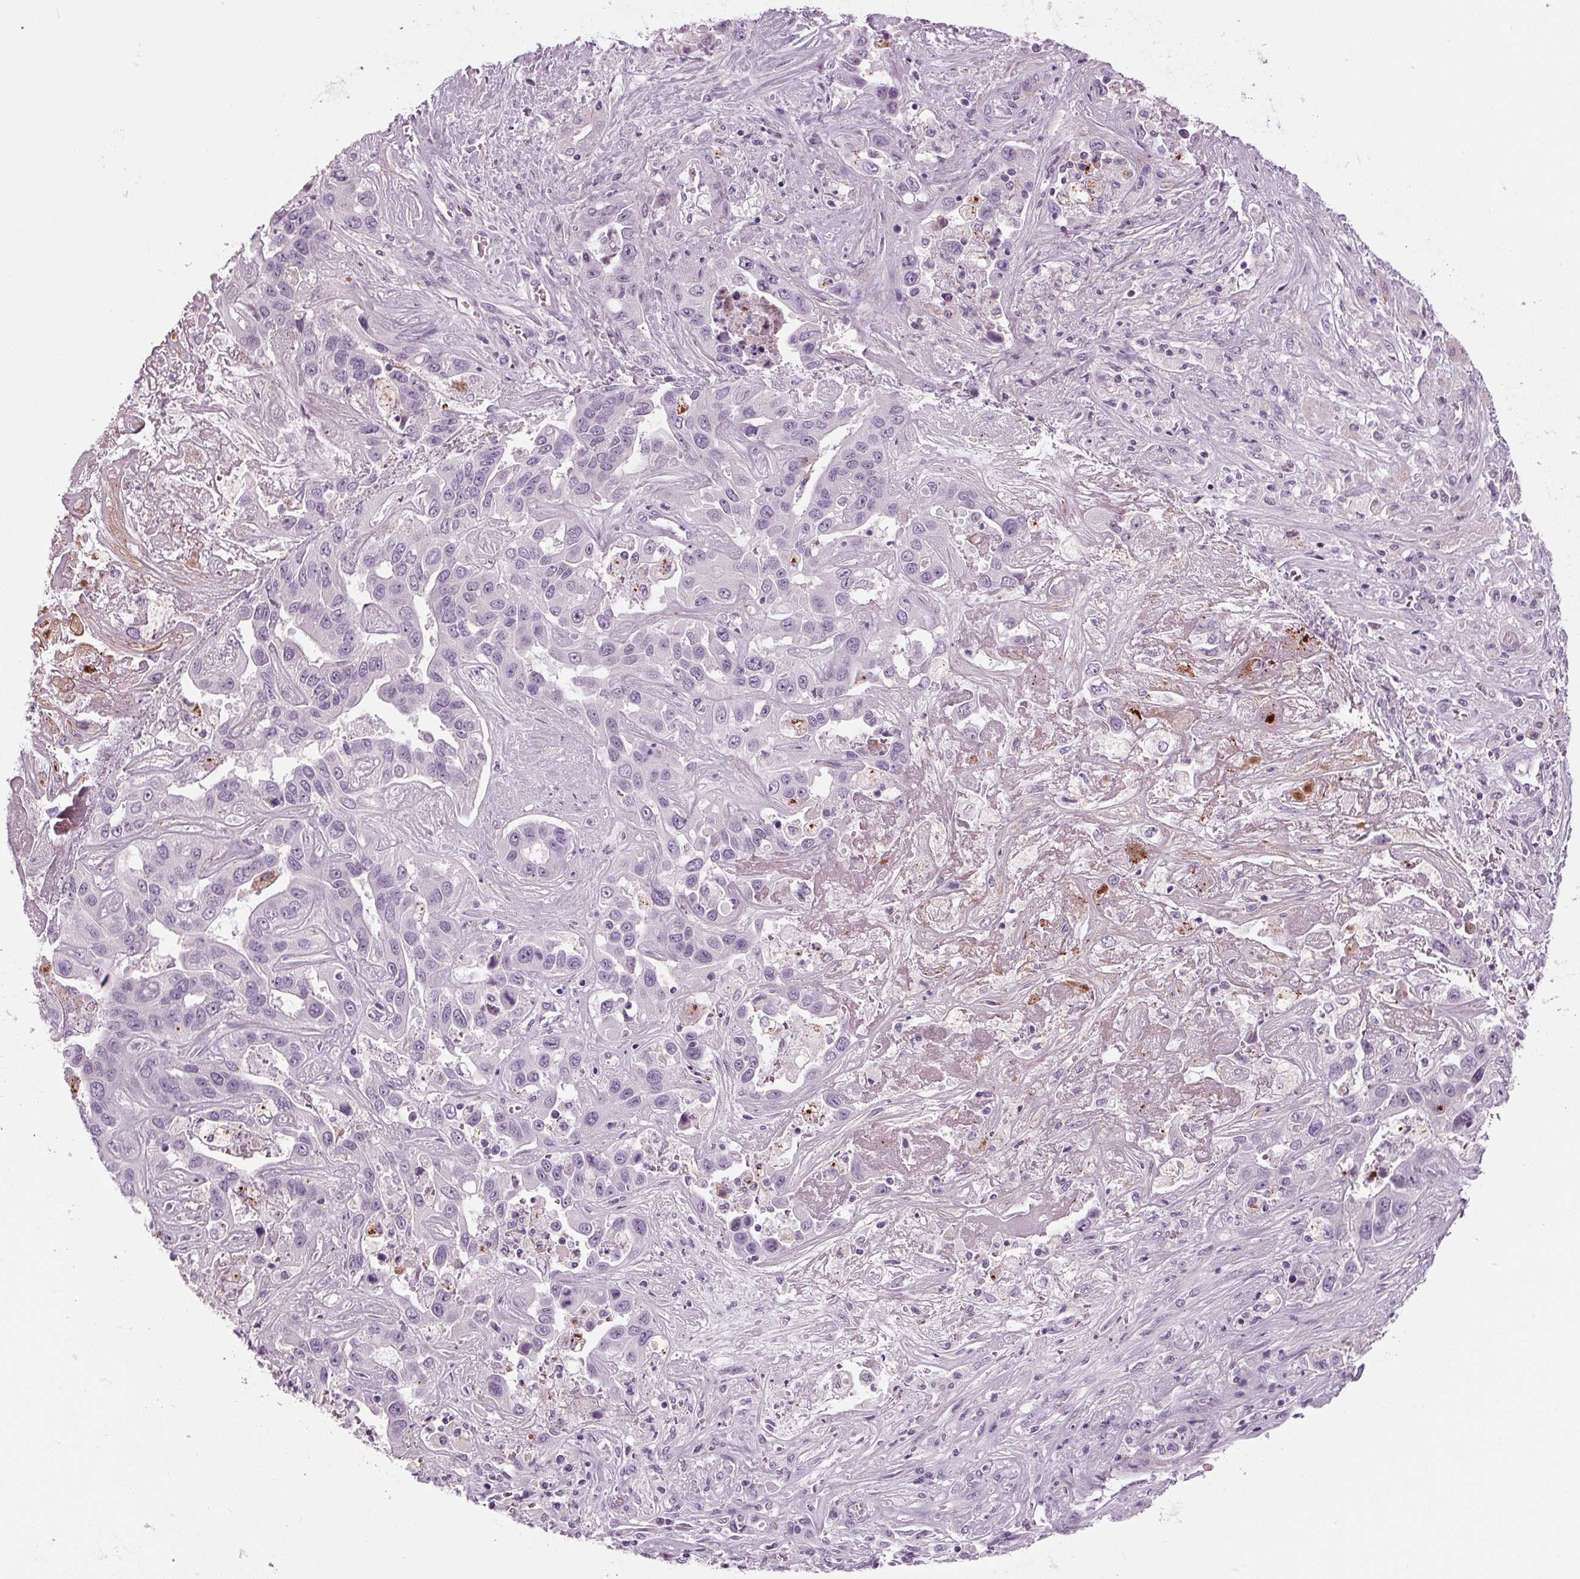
{"staining": {"intensity": "negative", "quantity": "none", "location": "none"}, "tissue": "liver cancer", "cell_type": "Tumor cells", "image_type": "cancer", "snomed": [{"axis": "morphology", "description": "Cholangiocarcinoma"}, {"axis": "topography", "description": "Liver"}], "caption": "The micrograph reveals no significant positivity in tumor cells of liver cancer (cholangiocarcinoma).", "gene": "CYP3A43", "patient": {"sex": "female", "age": 52}}